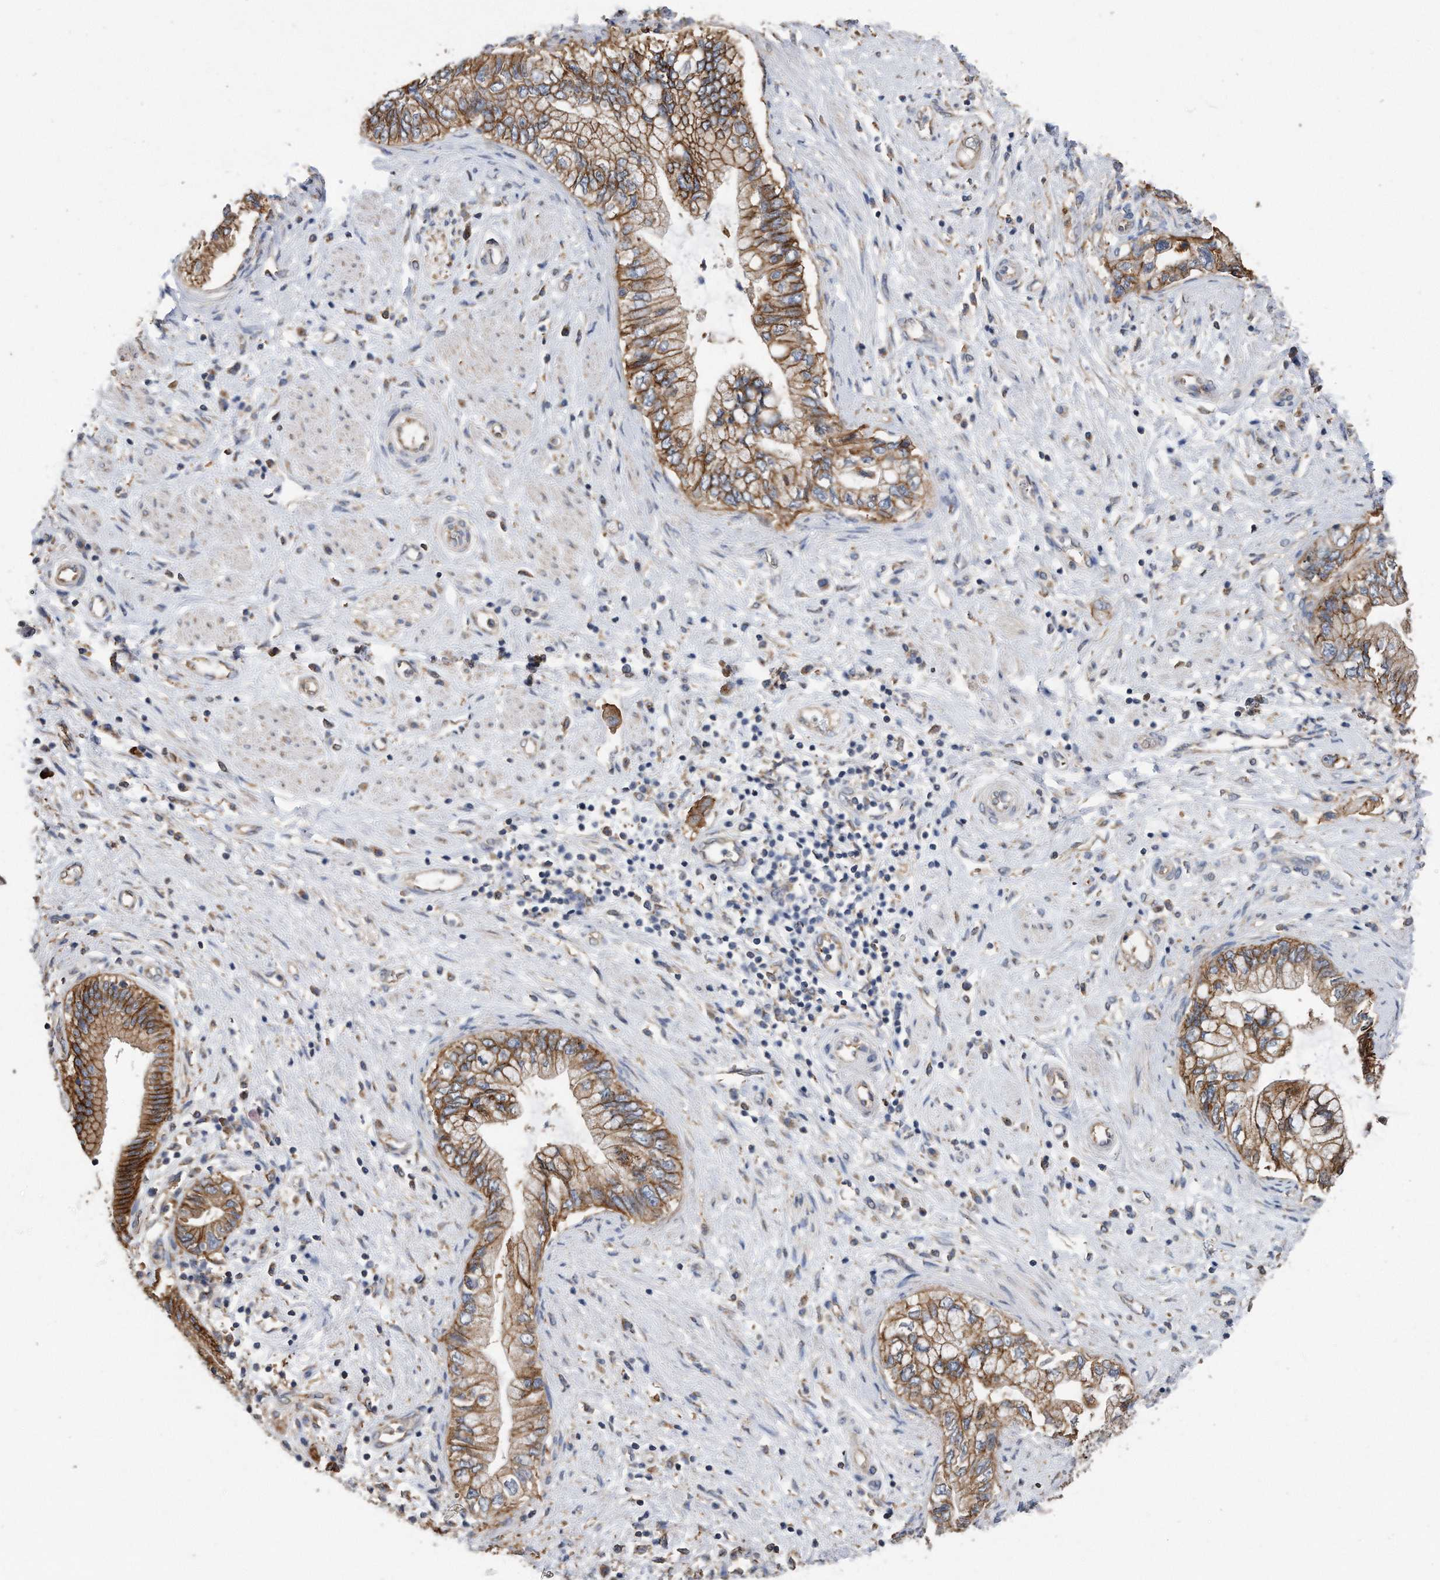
{"staining": {"intensity": "moderate", "quantity": ">75%", "location": "cytoplasmic/membranous"}, "tissue": "pancreatic cancer", "cell_type": "Tumor cells", "image_type": "cancer", "snomed": [{"axis": "morphology", "description": "Adenocarcinoma, NOS"}, {"axis": "topography", "description": "Pancreas"}], "caption": "High-power microscopy captured an immunohistochemistry histopathology image of pancreatic cancer, revealing moderate cytoplasmic/membranous staining in approximately >75% of tumor cells. (IHC, brightfield microscopy, high magnification).", "gene": "CDCP1", "patient": {"sex": "female", "age": 73}}